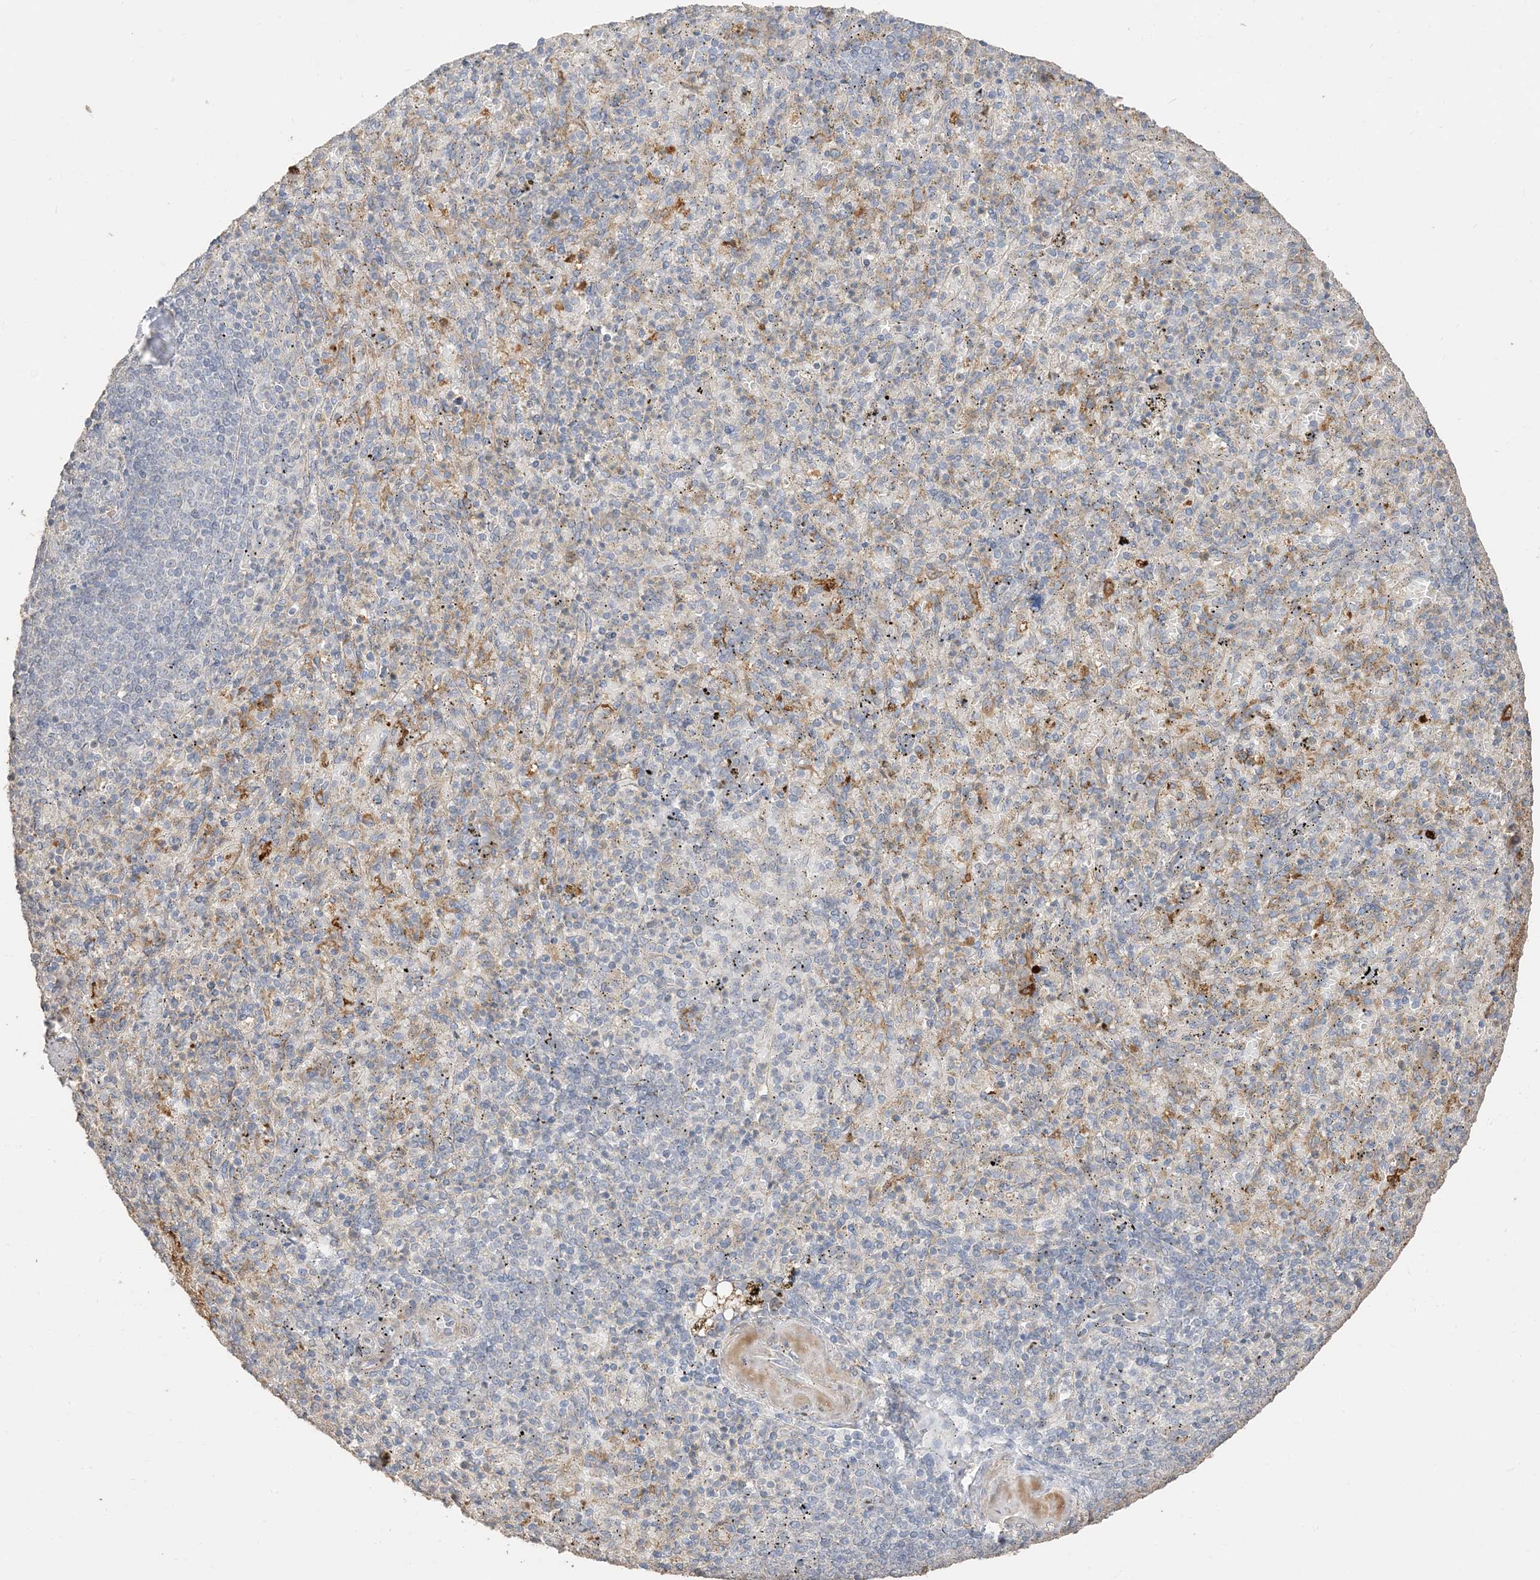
{"staining": {"intensity": "negative", "quantity": "none", "location": "none"}, "tissue": "spleen", "cell_type": "Cells in red pulp", "image_type": "normal", "snomed": [{"axis": "morphology", "description": "Normal tissue, NOS"}, {"axis": "topography", "description": "Spleen"}], "caption": "Immunohistochemical staining of unremarkable spleen demonstrates no significant staining in cells in red pulp.", "gene": "RNF175", "patient": {"sex": "female", "age": 74}}